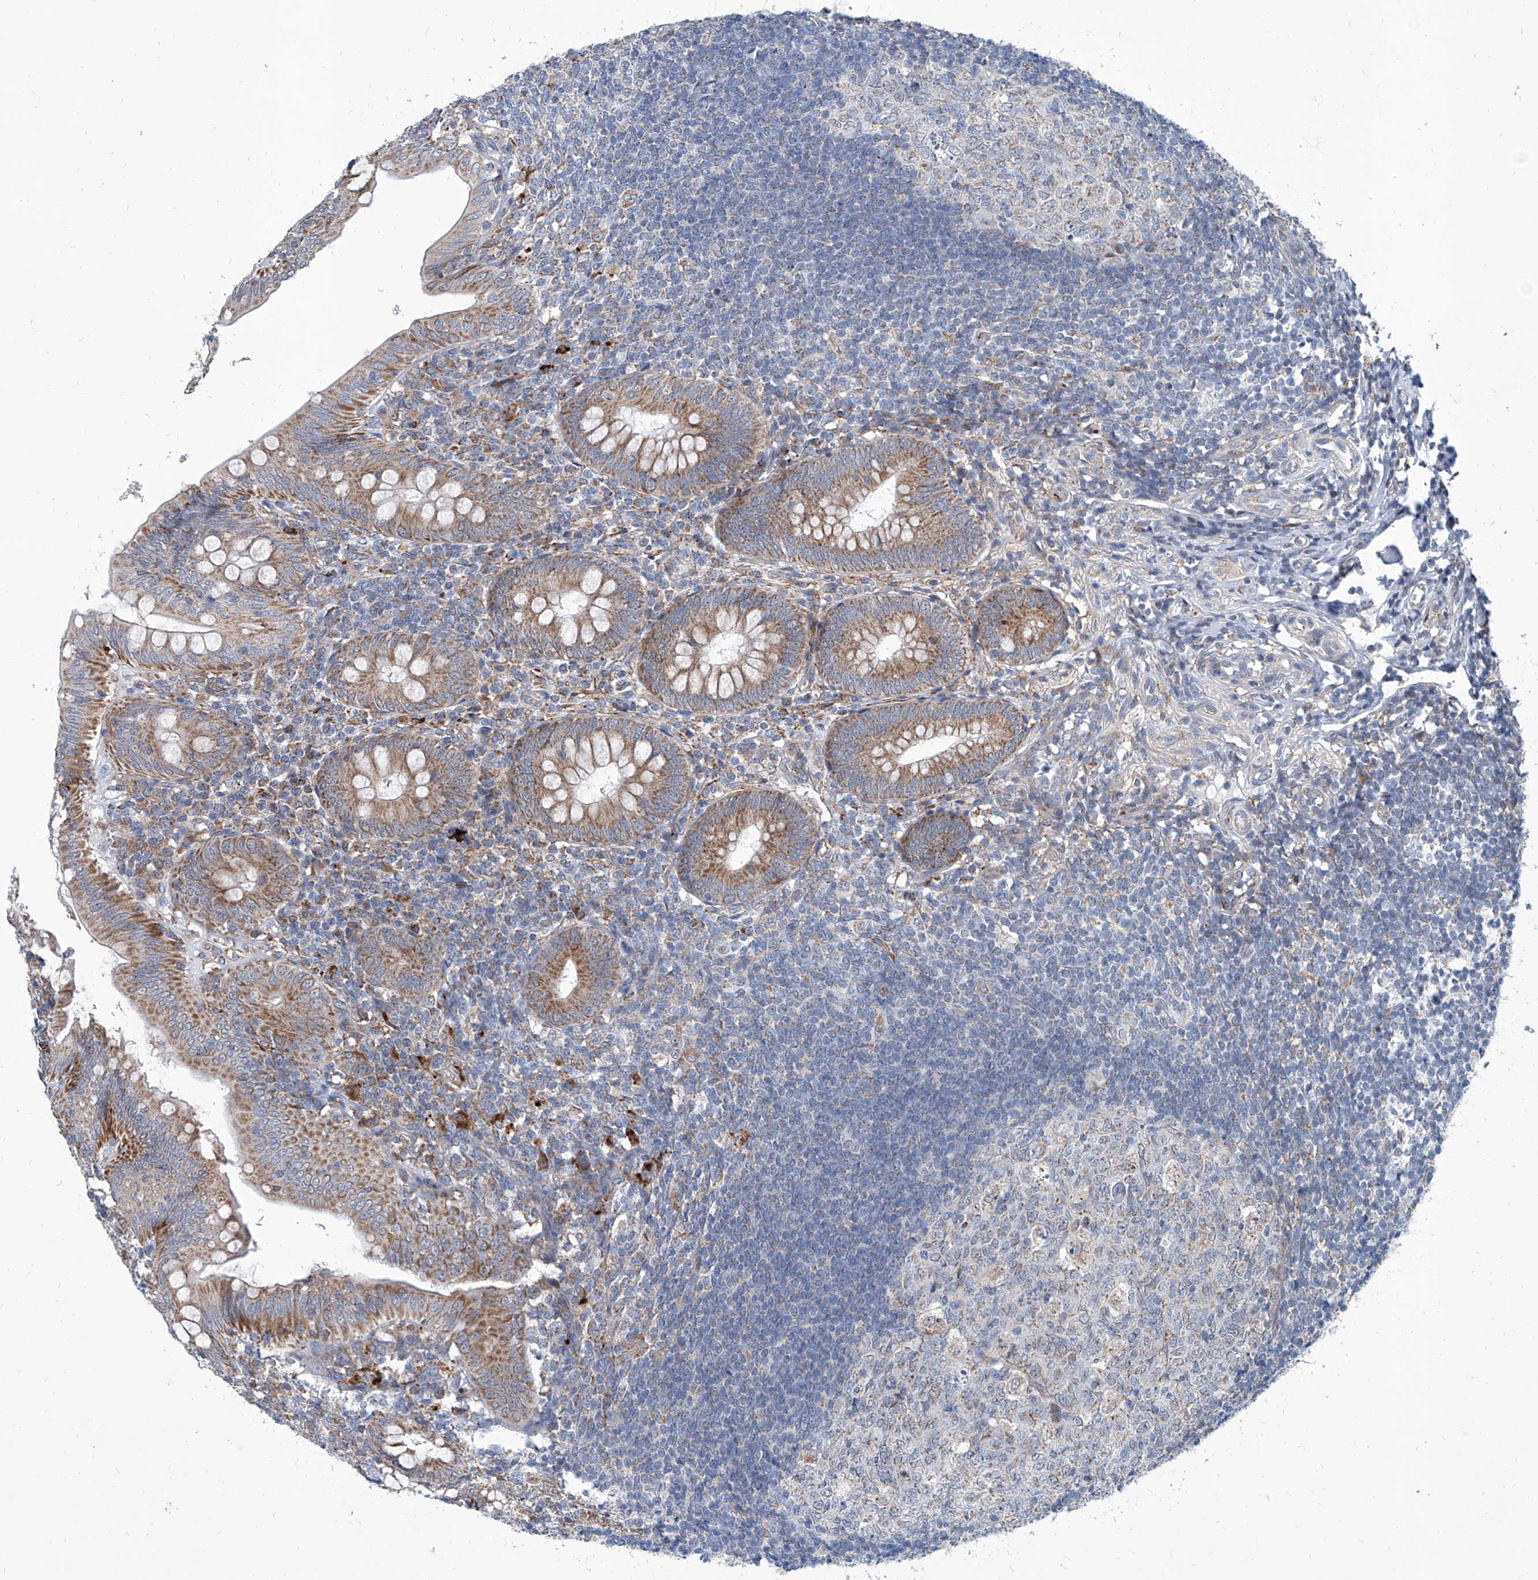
{"staining": {"intensity": "moderate", "quantity": ">75%", "location": "cytoplasmic/membranous"}, "tissue": "appendix", "cell_type": "Glandular cells", "image_type": "normal", "snomed": [{"axis": "morphology", "description": "Normal tissue, NOS"}, {"axis": "topography", "description": "Appendix"}], "caption": "This photomicrograph shows unremarkable appendix stained with immunohistochemistry to label a protein in brown. The cytoplasmic/membranous of glandular cells show moderate positivity for the protein. Nuclei are counter-stained blue.", "gene": "USP48", "patient": {"sex": "male", "age": 14}}